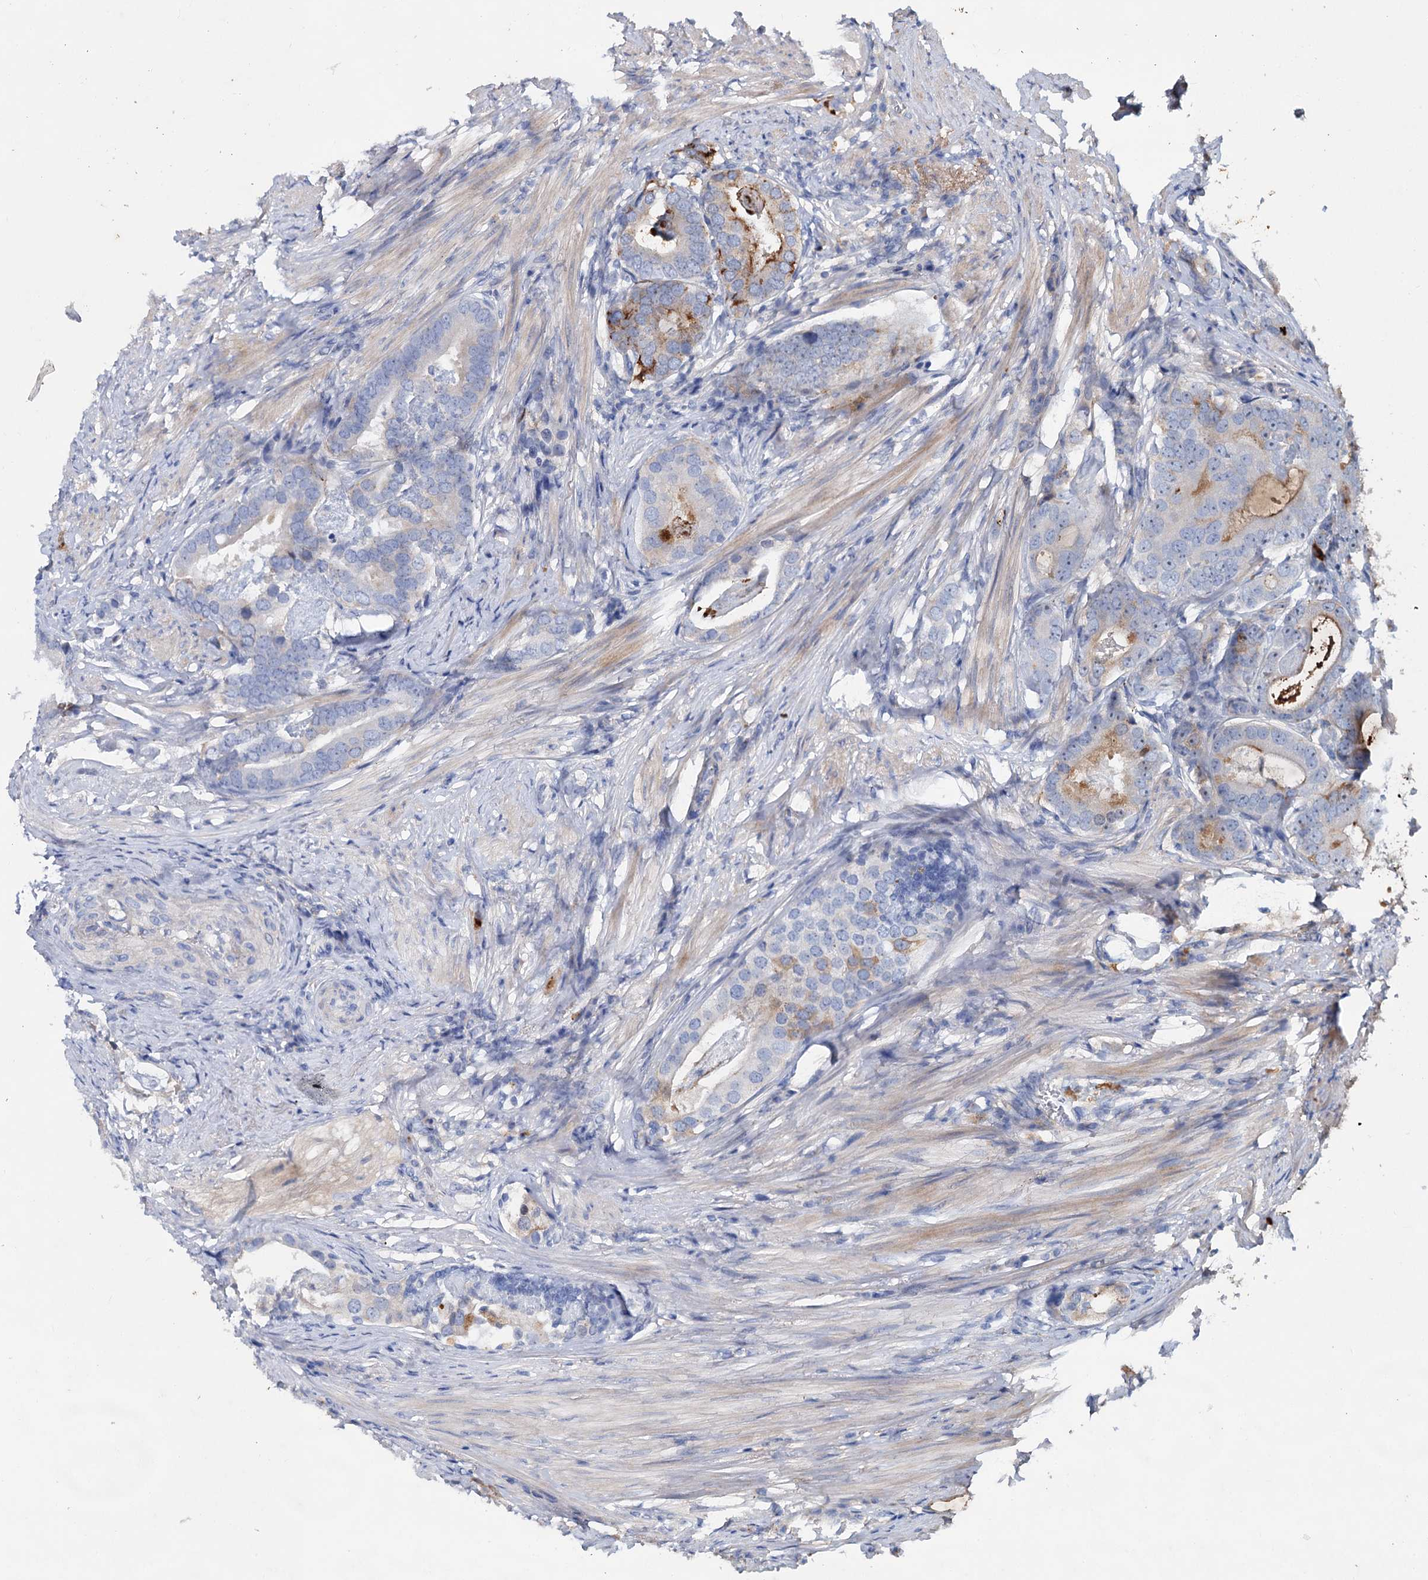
{"staining": {"intensity": "moderate", "quantity": "<25%", "location": "cytoplasmic/membranous"}, "tissue": "prostate cancer", "cell_type": "Tumor cells", "image_type": "cancer", "snomed": [{"axis": "morphology", "description": "Adenocarcinoma, Low grade"}, {"axis": "topography", "description": "Prostate"}], "caption": "An immunohistochemistry (IHC) micrograph of tumor tissue is shown. Protein staining in brown shows moderate cytoplasmic/membranous positivity in prostate adenocarcinoma (low-grade) within tumor cells.", "gene": "CHRD", "patient": {"sex": "male", "age": 71}}